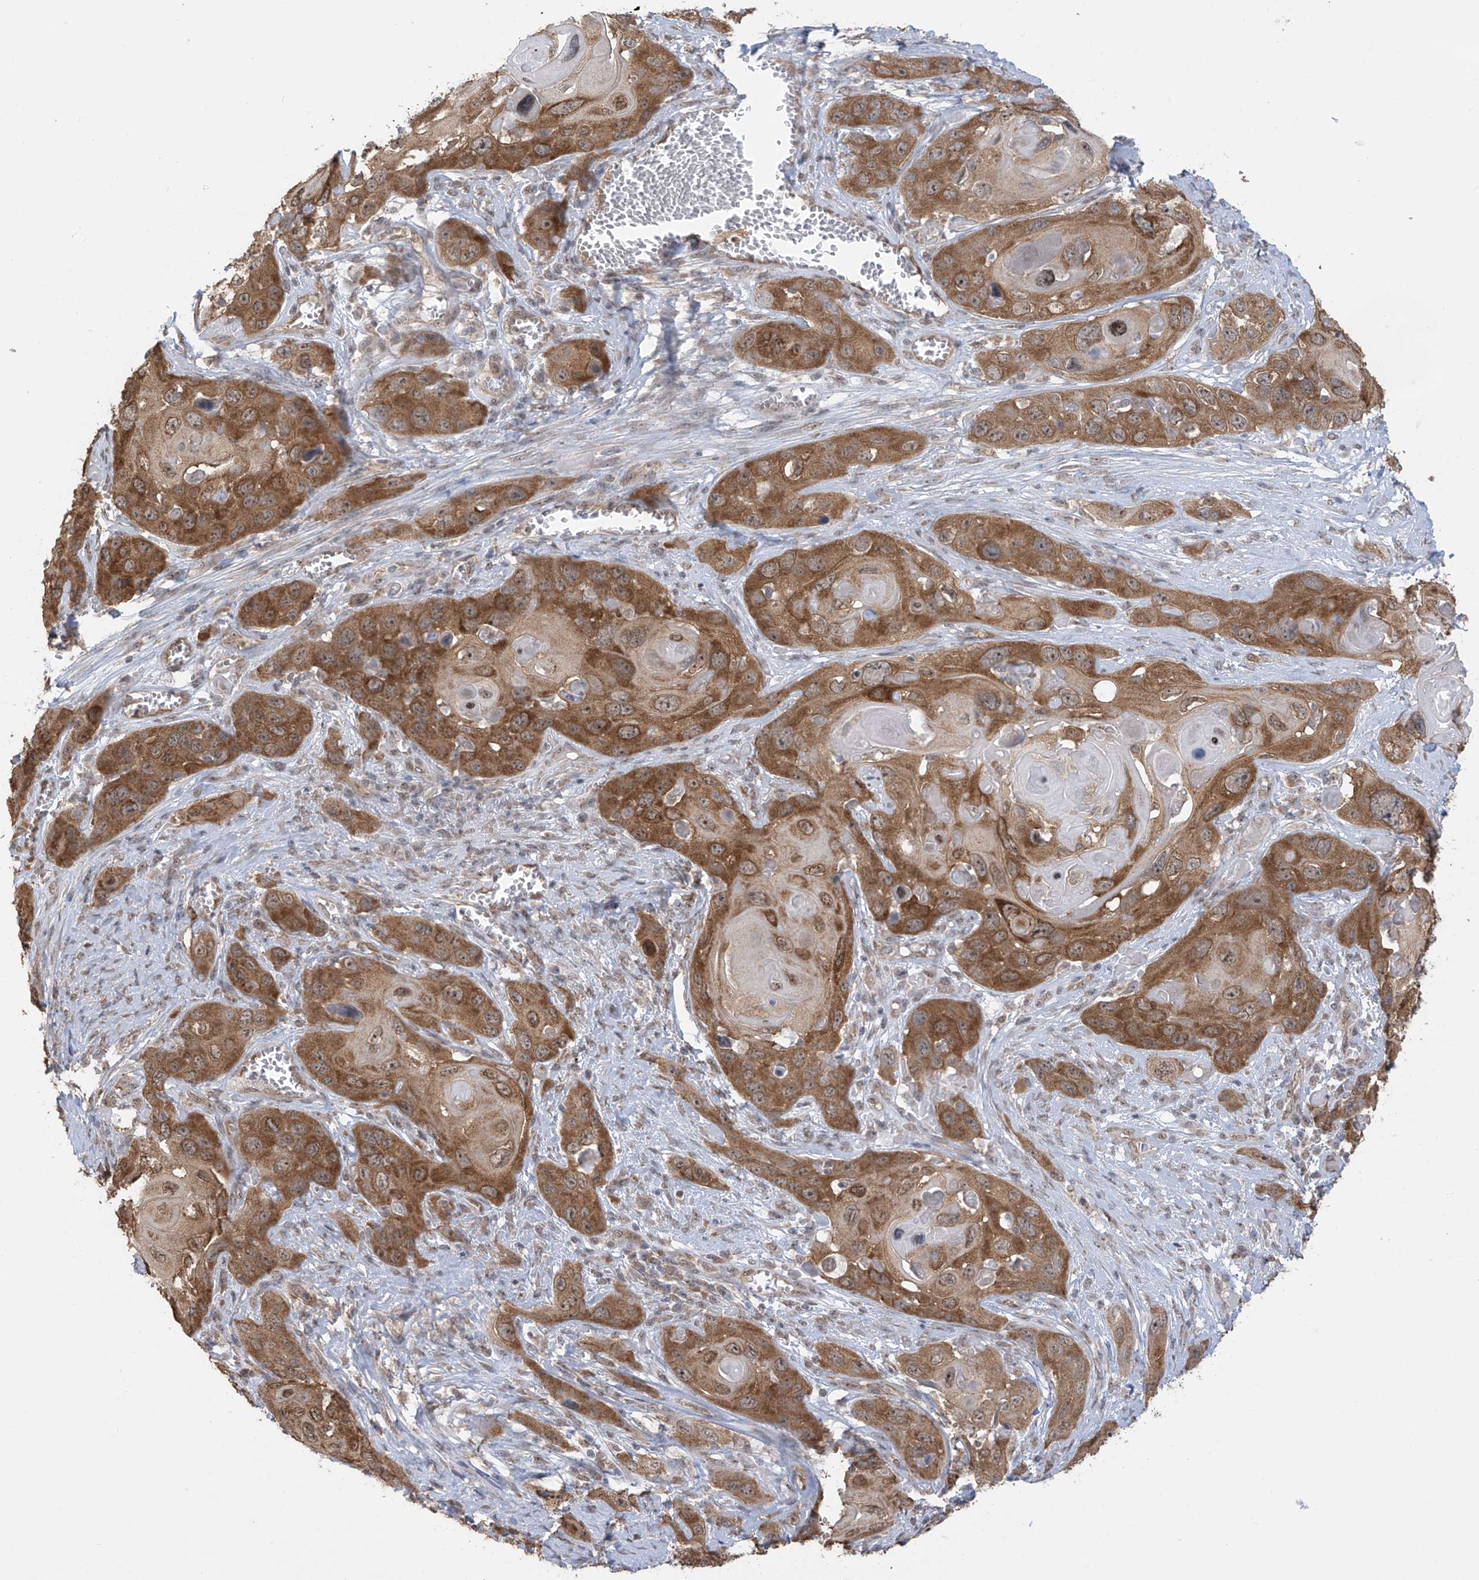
{"staining": {"intensity": "strong", "quantity": ">75%", "location": "cytoplasmic/membranous,nuclear"}, "tissue": "skin cancer", "cell_type": "Tumor cells", "image_type": "cancer", "snomed": [{"axis": "morphology", "description": "Squamous cell carcinoma, NOS"}, {"axis": "topography", "description": "Skin"}], "caption": "An immunohistochemistry image of neoplastic tissue is shown. Protein staining in brown labels strong cytoplasmic/membranous and nuclear positivity in skin cancer (squamous cell carcinoma) within tumor cells.", "gene": "KIAA1522", "patient": {"sex": "male", "age": 55}}